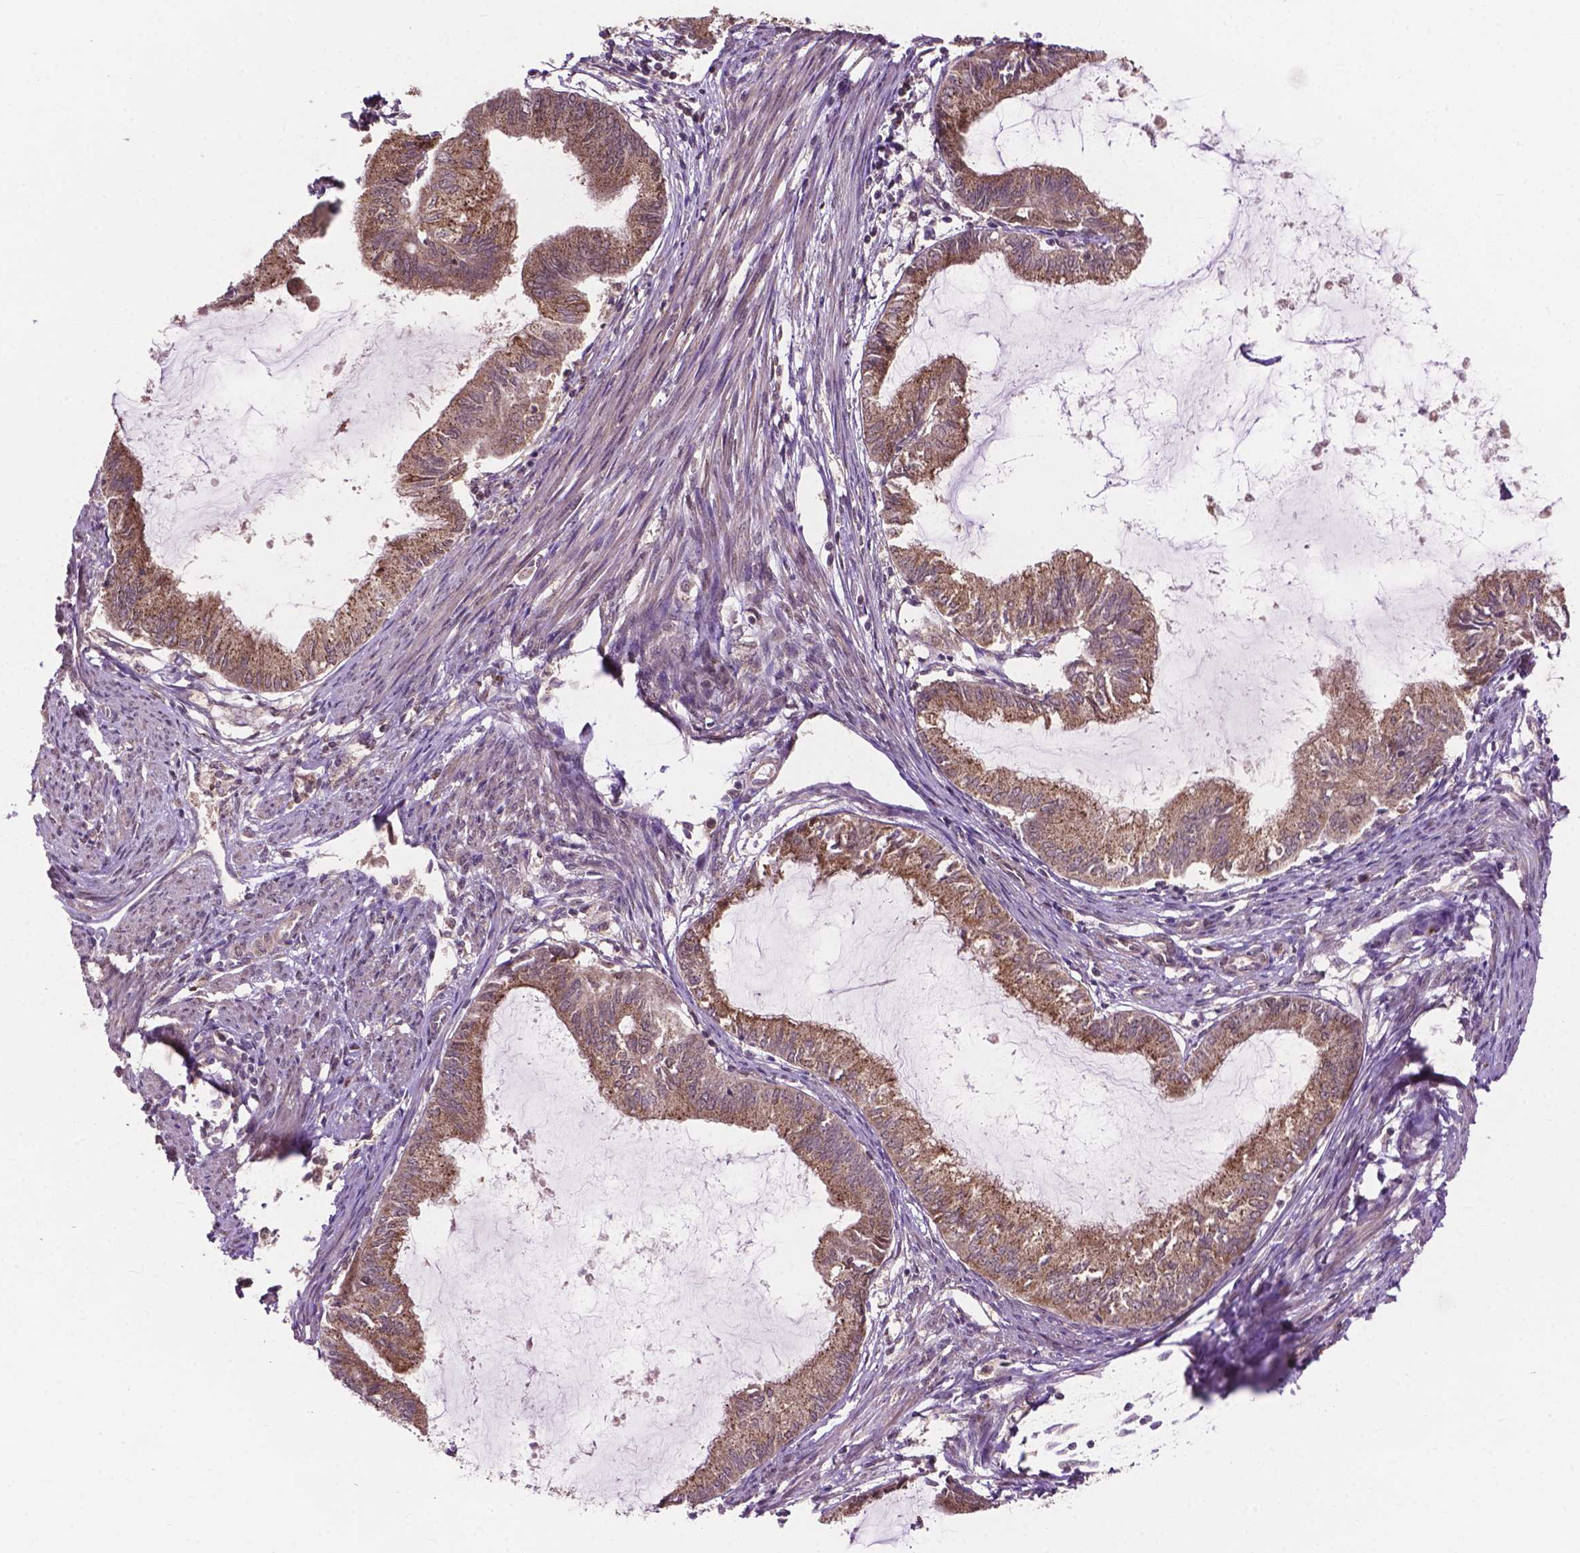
{"staining": {"intensity": "moderate", "quantity": ">75%", "location": "cytoplasmic/membranous"}, "tissue": "endometrial cancer", "cell_type": "Tumor cells", "image_type": "cancer", "snomed": [{"axis": "morphology", "description": "Adenocarcinoma, NOS"}, {"axis": "topography", "description": "Endometrium"}], "caption": "Endometrial adenocarcinoma tissue exhibits moderate cytoplasmic/membranous positivity in about >75% of tumor cells", "gene": "PPP1CB", "patient": {"sex": "female", "age": 86}}